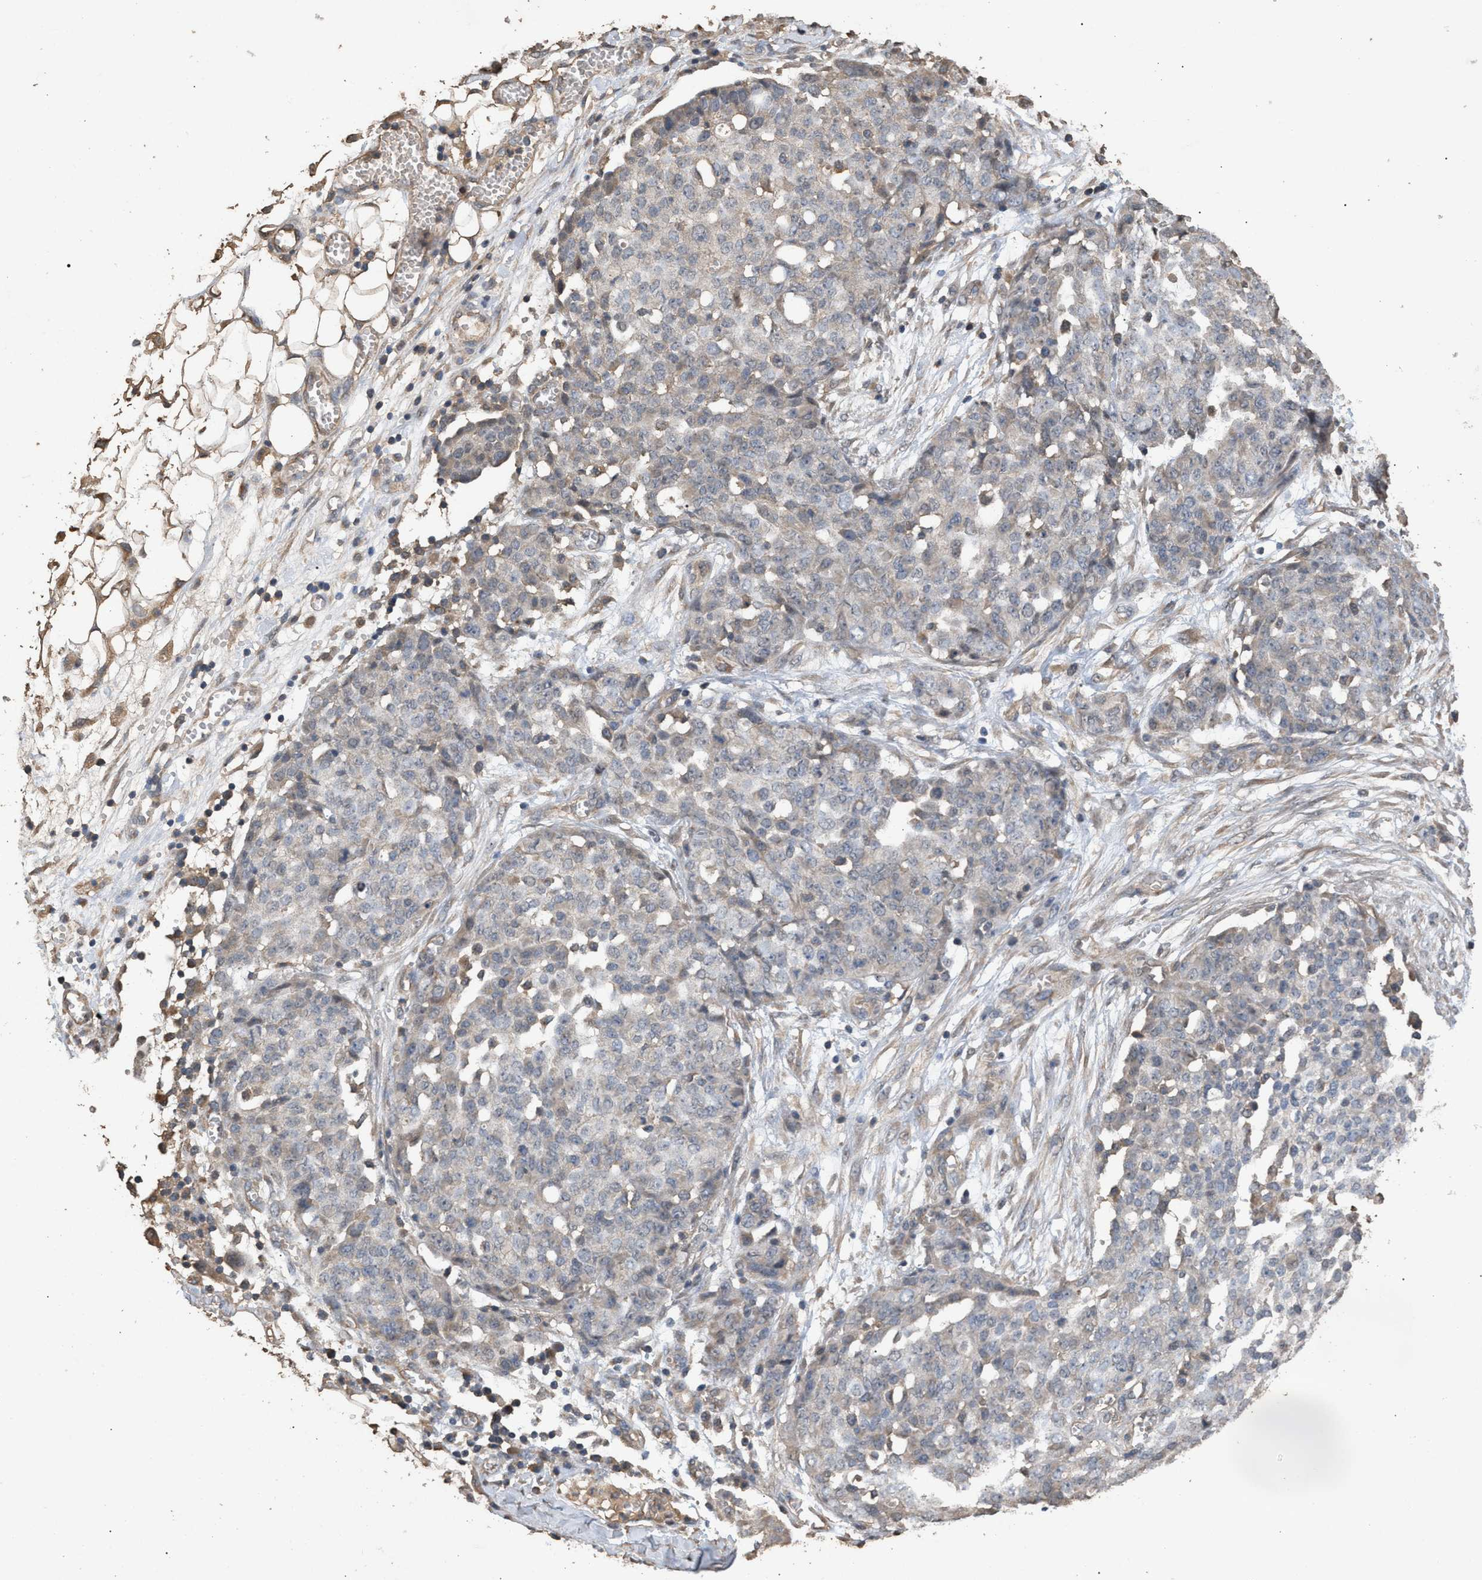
{"staining": {"intensity": "weak", "quantity": "<25%", "location": "cytoplasmic/membranous"}, "tissue": "ovarian cancer", "cell_type": "Tumor cells", "image_type": "cancer", "snomed": [{"axis": "morphology", "description": "Cystadenocarcinoma, serous, NOS"}, {"axis": "topography", "description": "Soft tissue"}, {"axis": "topography", "description": "Ovary"}], "caption": "This is an immunohistochemistry image of ovarian cancer. There is no expression in tumor cells.", "gene": "HTRA3", "patient": {"sex": "female", "age": 57}}